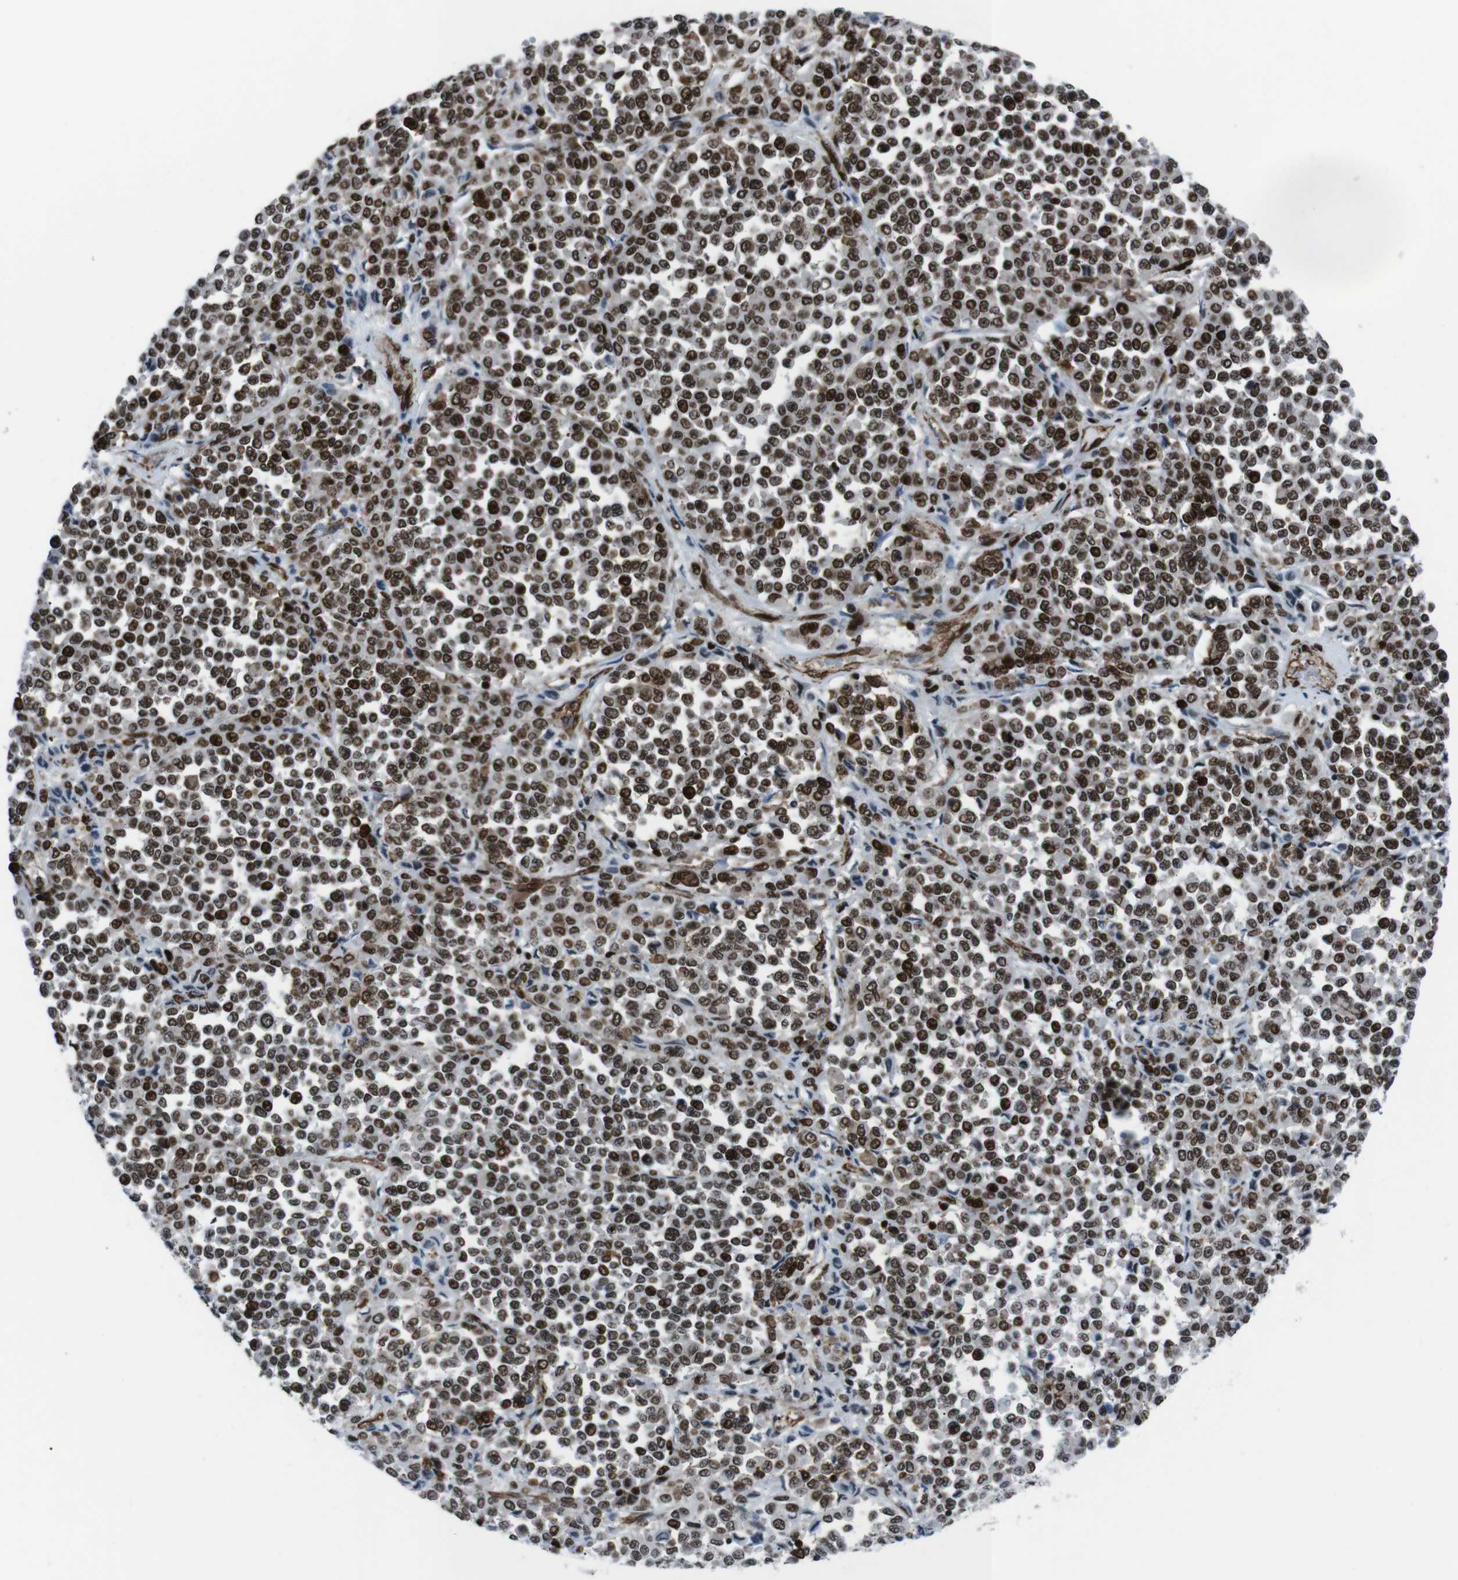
{"staining": {"intensity": "moderate", "quantity": ">75%", "location": "nuclear"}, "tissue": "melanoma", "cell_type": "Tumor cells", "image_type": "cancer", "snomed": [{"axis": "morphology", "description": "Malignant melanoma, Metastatic site"}, {"axis": "topography", "description": "Pancreas"}], "caption": "Tumor cells display medium levels of moderate nuclear staining in approximately >75% of cells in human melanoma.", "gene": "HNRNPU", "patient": {"sex": "female", "age": 30}}